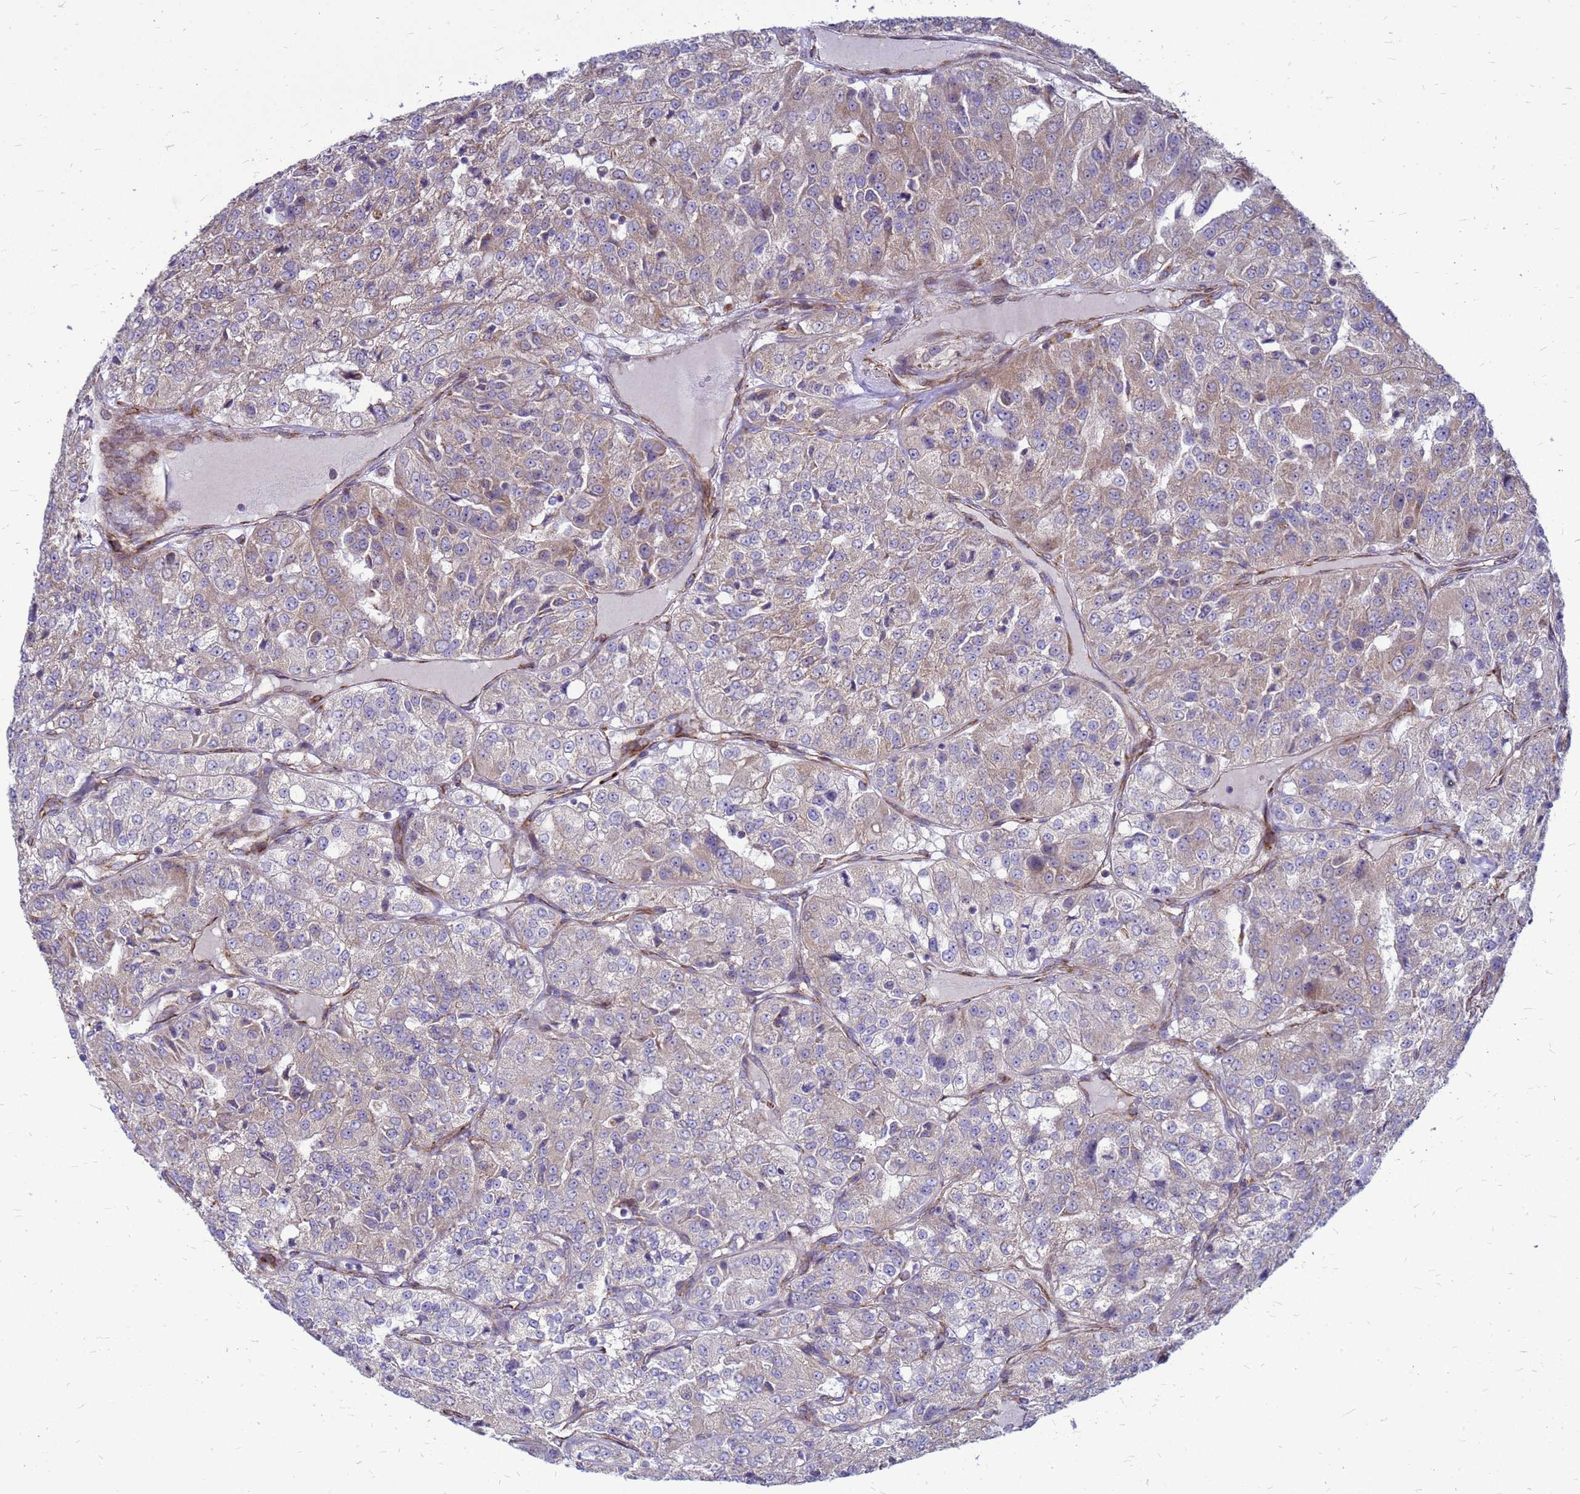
{"staining": {"intensity": "weak", "quantity": "25%-75%", "location": "cytoplasmic/membranous"}, "tissue": "renal cancer", "cell_type": "Tumor cells", "image_type": "cancer", "snomed": [{"axis": "morphology", "description": "Adenocarcinoma, NOS"}, {"axis": "topography", "description": "Kidney"}], "caption": "Protein staining displays weak cytoplasmic/membranous positivity in approximately 25%-75% of tumor cells in renal adenocarcinoma.", "gene": "FSTL4", "patient": {"sex": "female", "age": 63}}